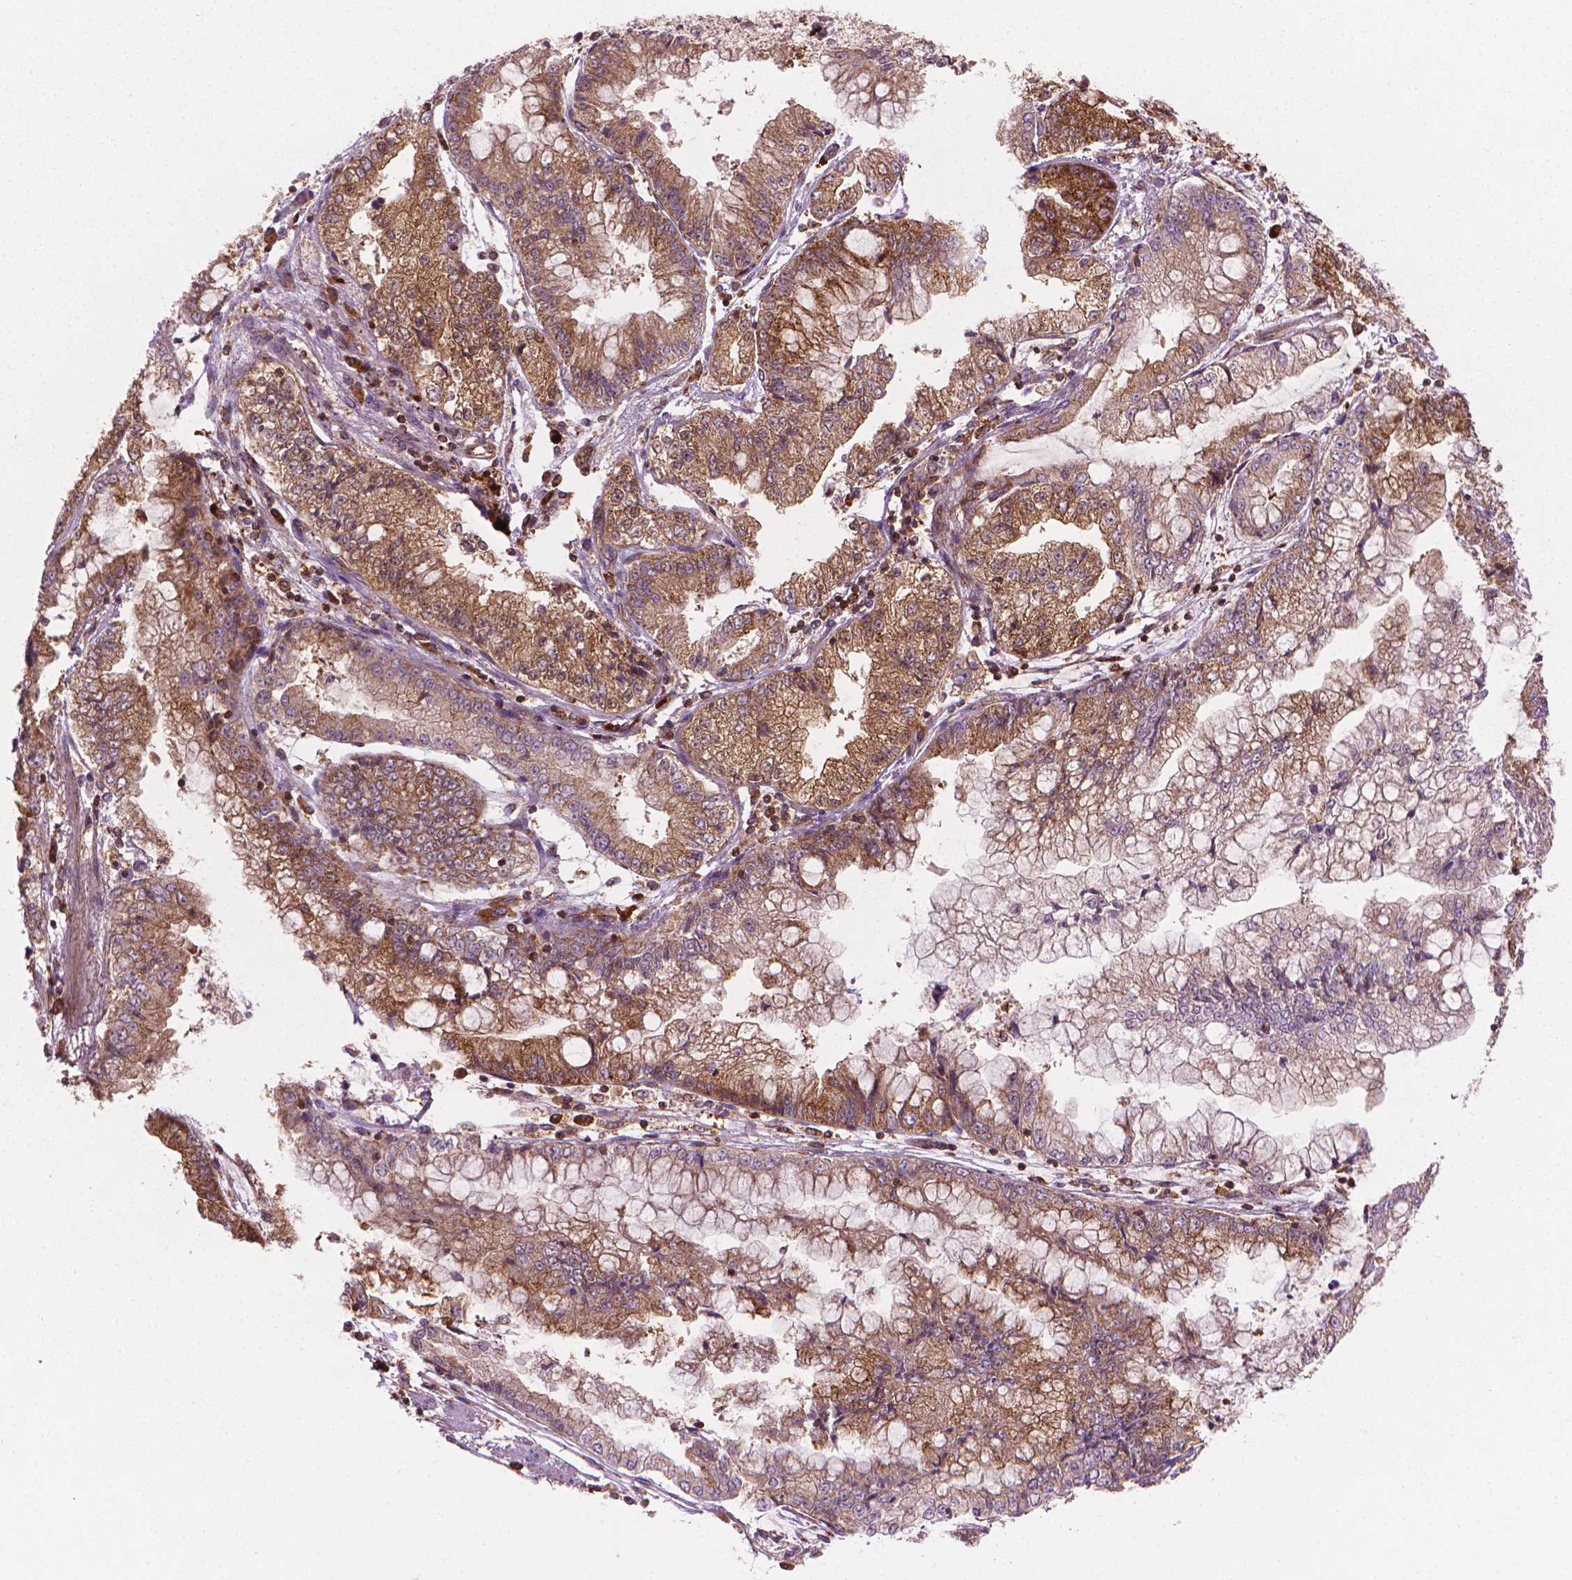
{"staining": {"intensity": "moderate", "quantity": ">75%", "location": "cytoplasmic/membranous"}, "tissue": "stomach cancer", "cell_type": "Tumor cells", "image_type": "cancer", "snomed": [{"axis": "morphology", "description": "Adenocarcinoma, NOS"}, {"axis": "topography", "description": "Stomach, upper"}], "caption": "Brown immunohistochemical staining in adenocarcinoma (stomach) demonstrates moderate cytoplasmic/membranous expression in about >75% of tumor cells. The staining was performed using DAB (3,3'-diaminobenzidine) to visualize the protein expression in brown, while the nuclei were stained in blue with hematoxylin (Magnification: 20x).", "gene": "VARS2", "patient": {"sex": "female", "age": 74}}